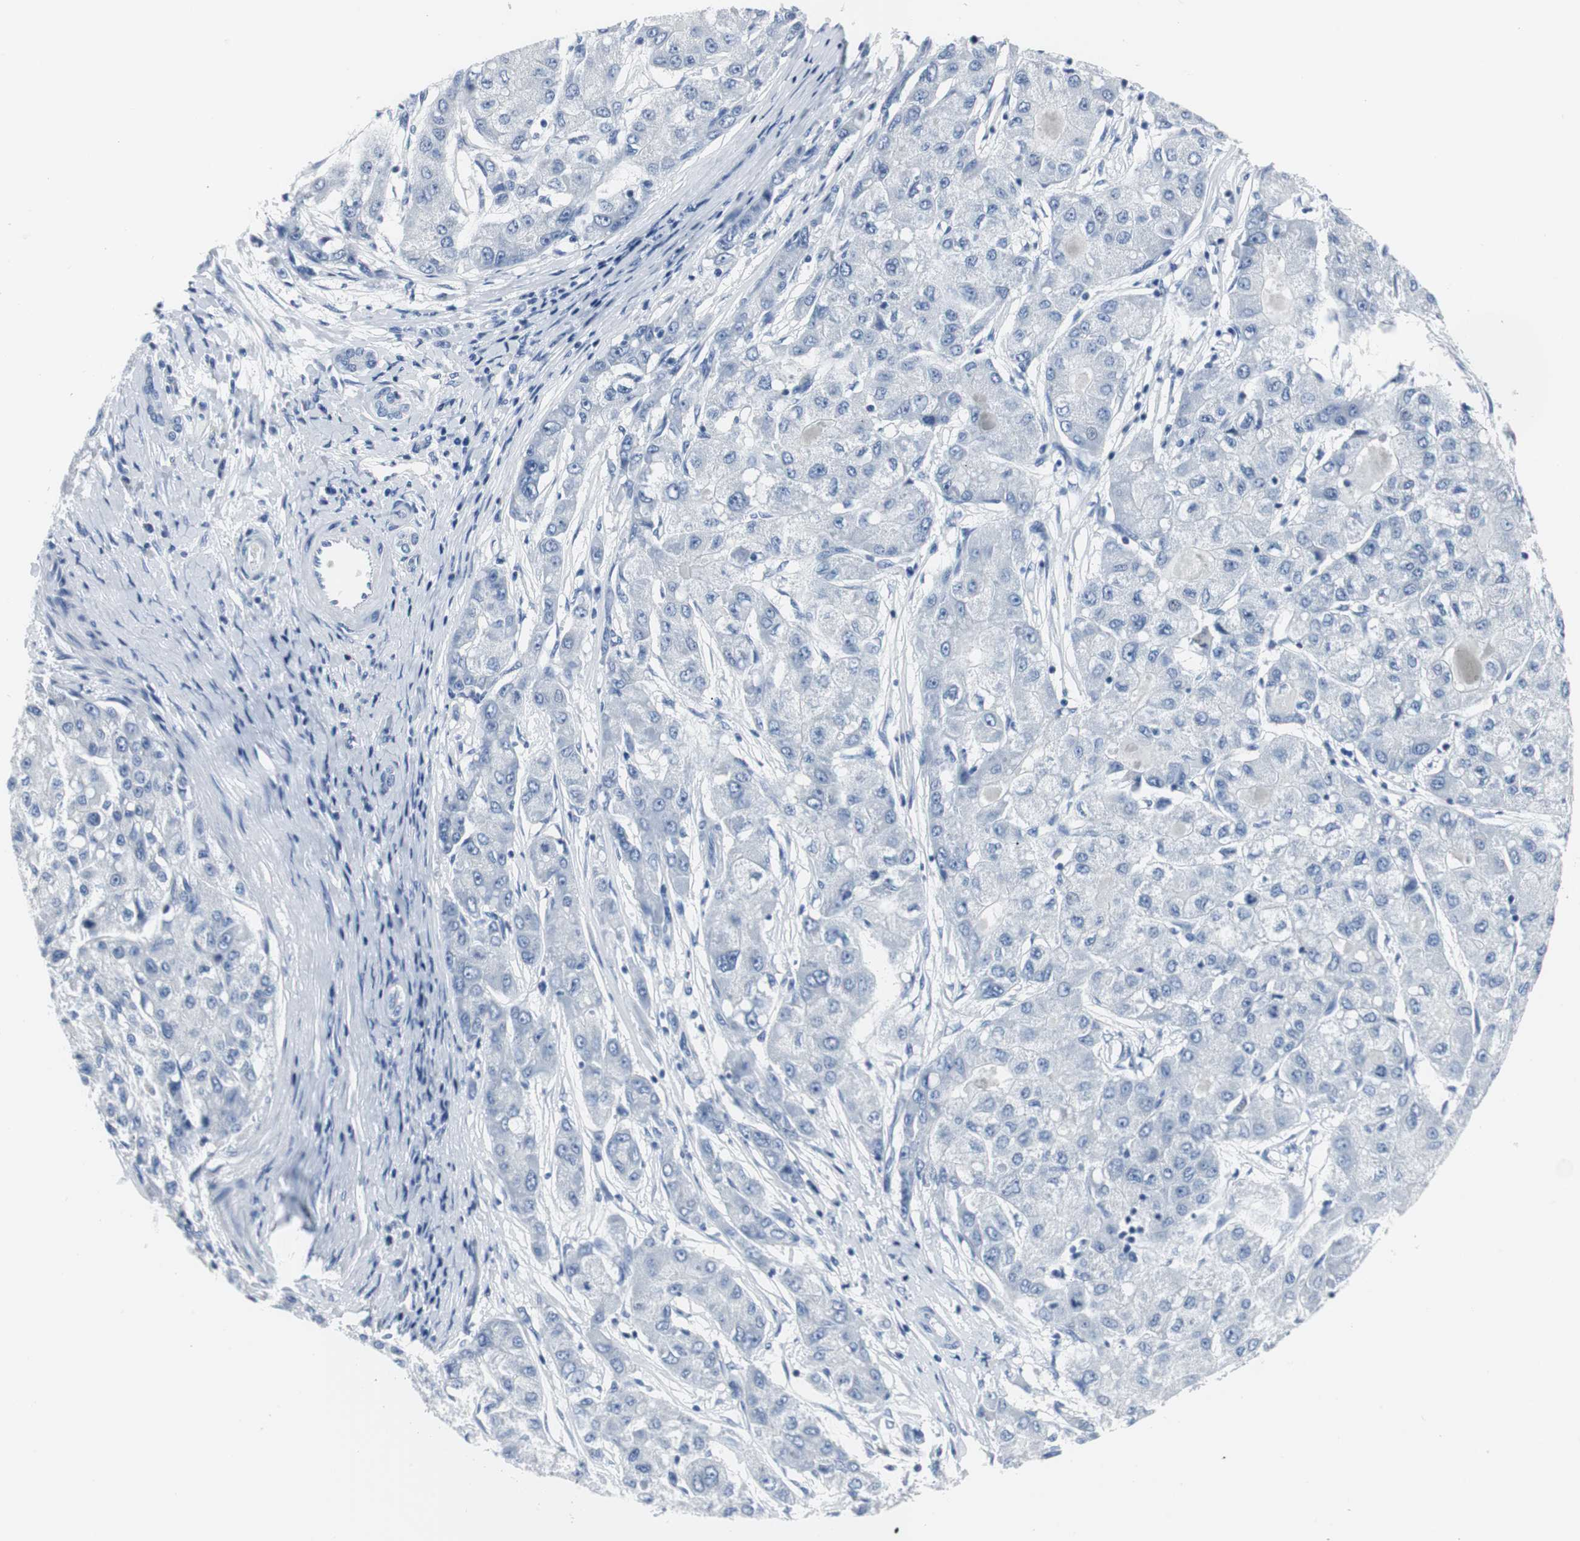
{"staining": {"intensity": "negative", "quantity": "none", "location": "none"}, "tissue": "liver cancer", "cell_type": "Tumor cells", "image_type": "cancer", "snomed": [{"axis": "morphology", "description": "Carcinoma, Hepatocellular, NOS"}, {"axis": "topography", "description": "Liver"}], "caption": "This is a histopathology image of immunohistochemistry staining of liver cancer, which shows no positivity in tumor cells.", "gene": "GAP43", "patient": {"sex": "male", "age": 80}}